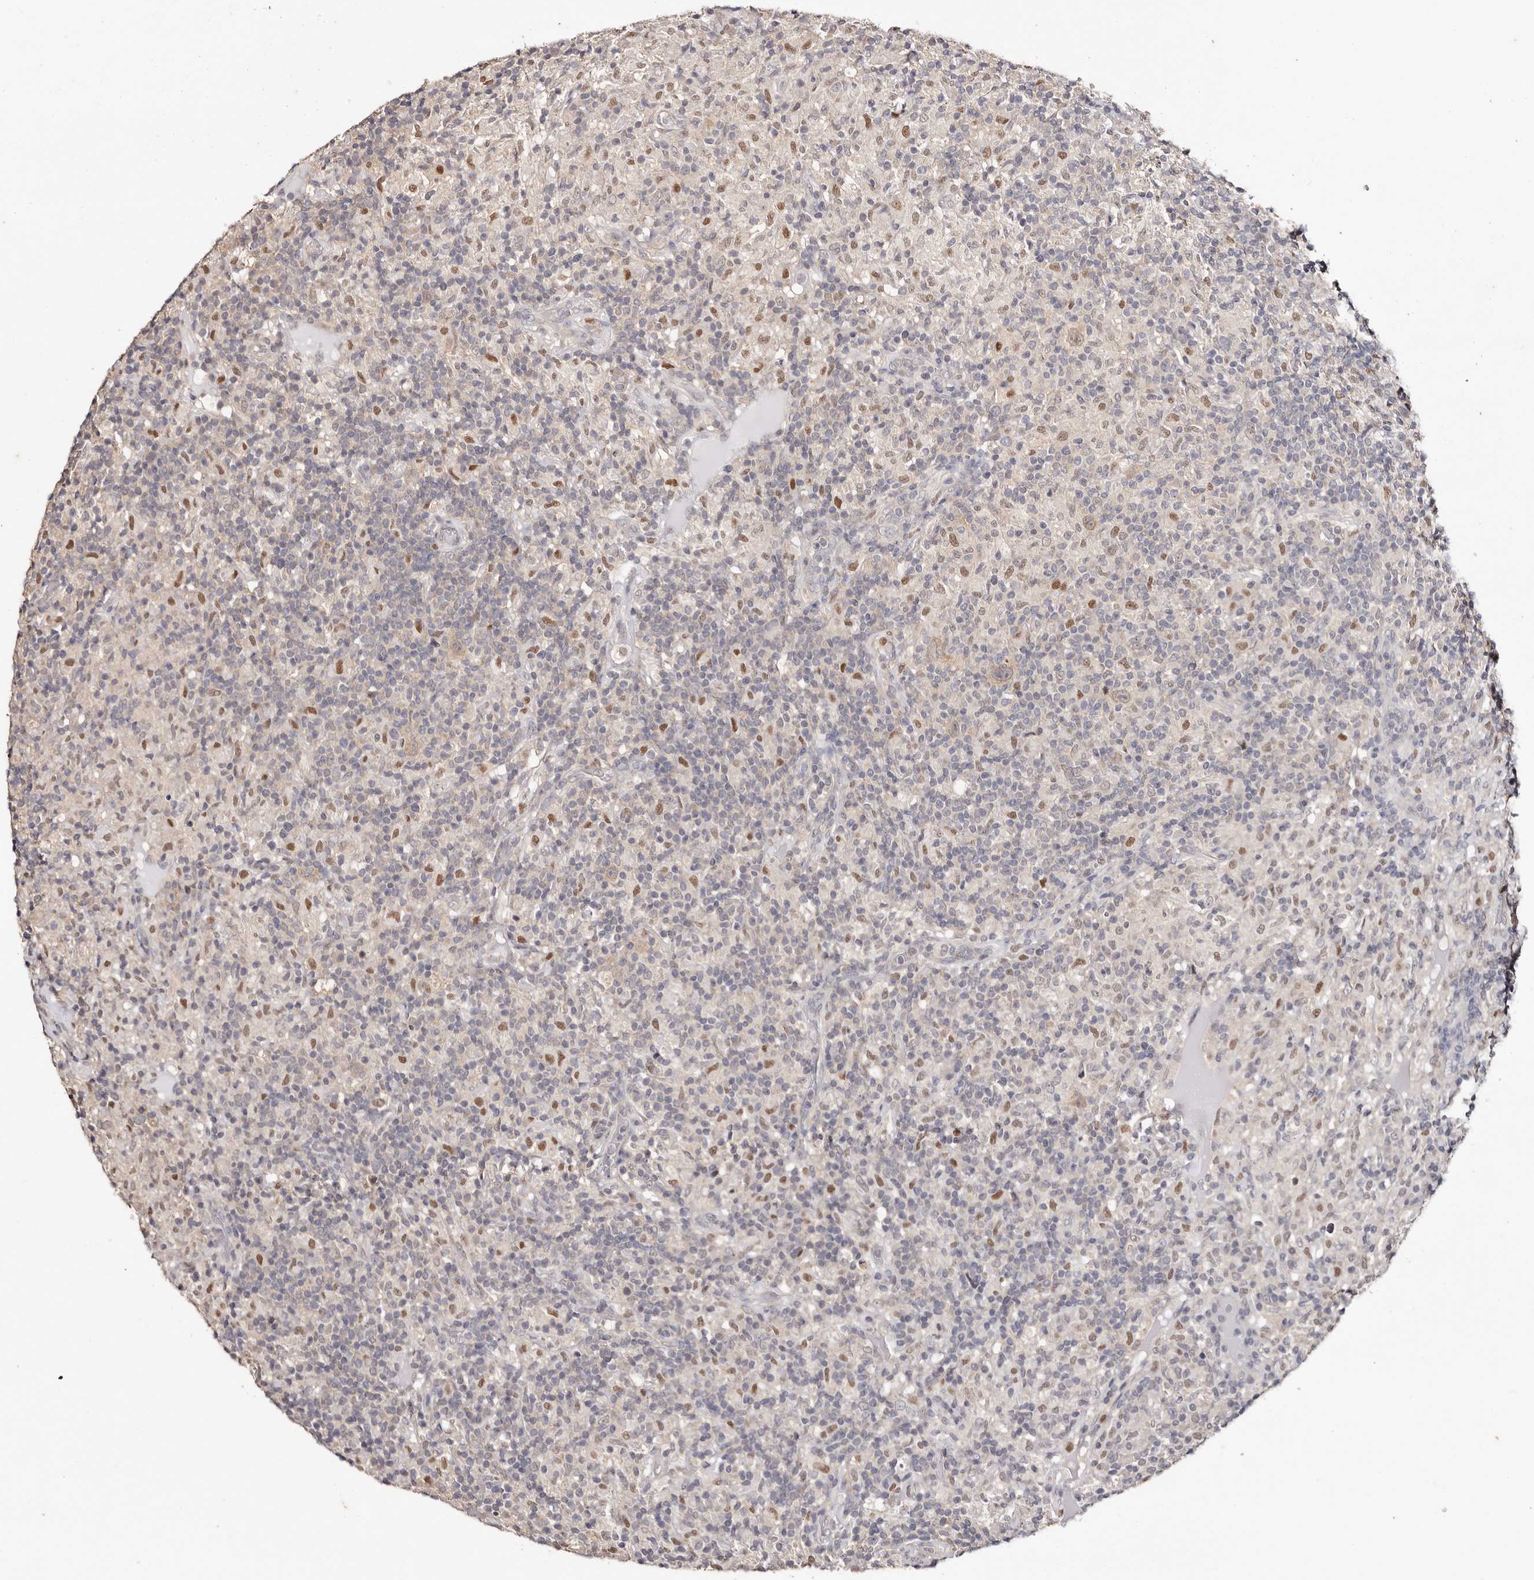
{"staining": {"intensity": "weak", "quantity": "25%-75%", "location": "cytoplasmic/membranous"}, "tissue": "lymphoma", "cell_type": "Tumor cells", "image_type": "cancer", "snomed": [{"axis": "morphology", "description": "Hodgkin's disease, NOS"}, {"axis": "topography", "description": "Lymph node"}], "caption": "Weak cytoplasmic/membranous expression is present in about 25%-75% of tumor cells in Hodgkin's disease.", "gene": "TYW3", "patient": {"sex": "male", "age": 70}}